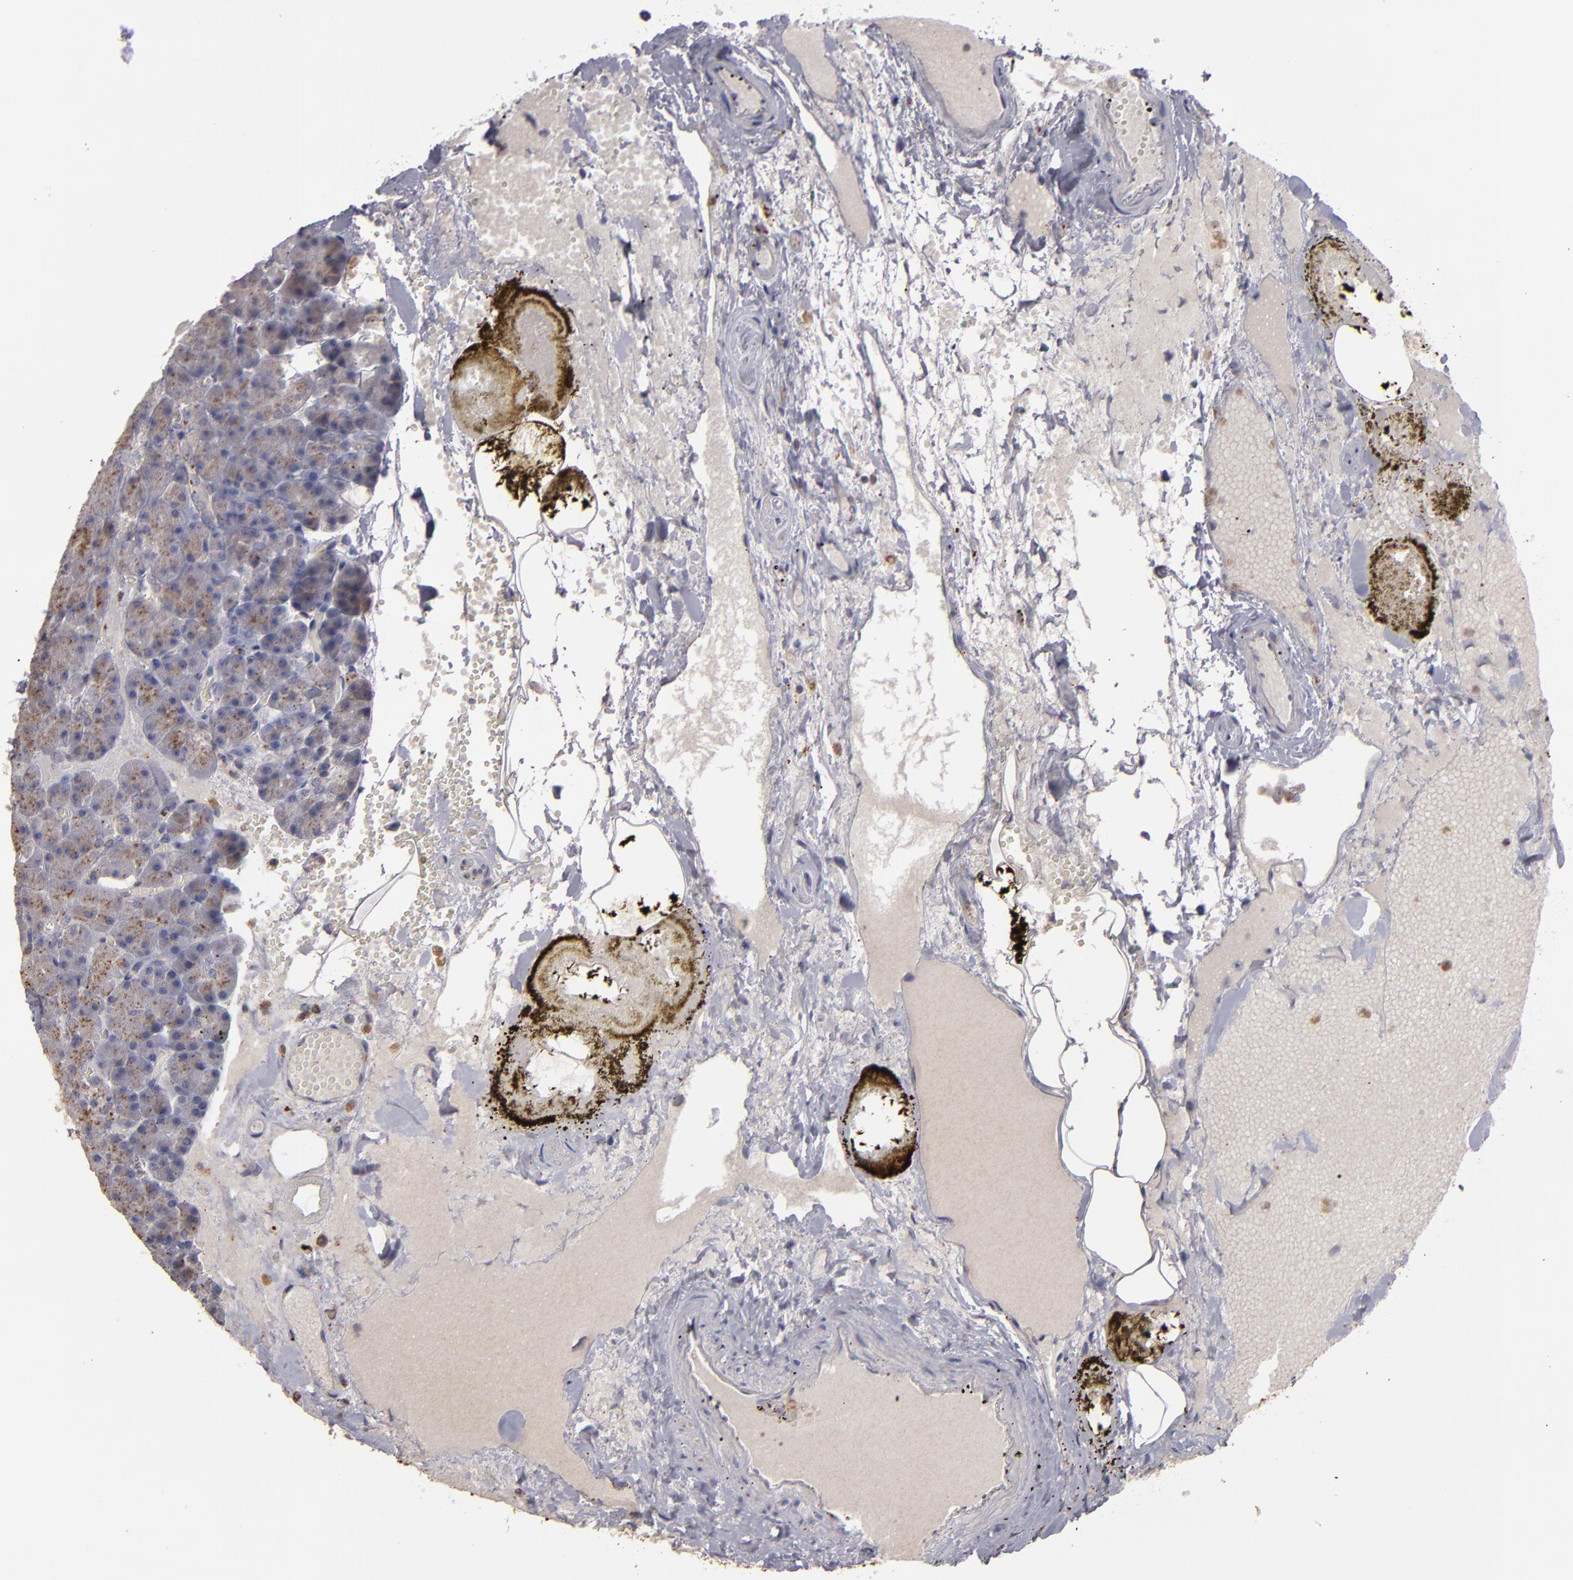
{"staining": {"intensity": "weak", "quantity": ">75%", "location": "cytoplasmic/membranous"}, "tissue": "pancreas", "cell_type": "Exocrine glandular cells", "image_type": "normal", "snomed": [{"axis": "morphology", "description": "Normal tissue, NOS"}, {"axis": "topography", "description": "Pancreas"}], "caption": "Normal pancreas was stained to show a protein in brown. There is low levels of weak cytoplasmic/membranous staining in about >75% of exocrine glandular cells.", "gene": "TRAF1", "patient": {"sex": "female", "age": 35}}